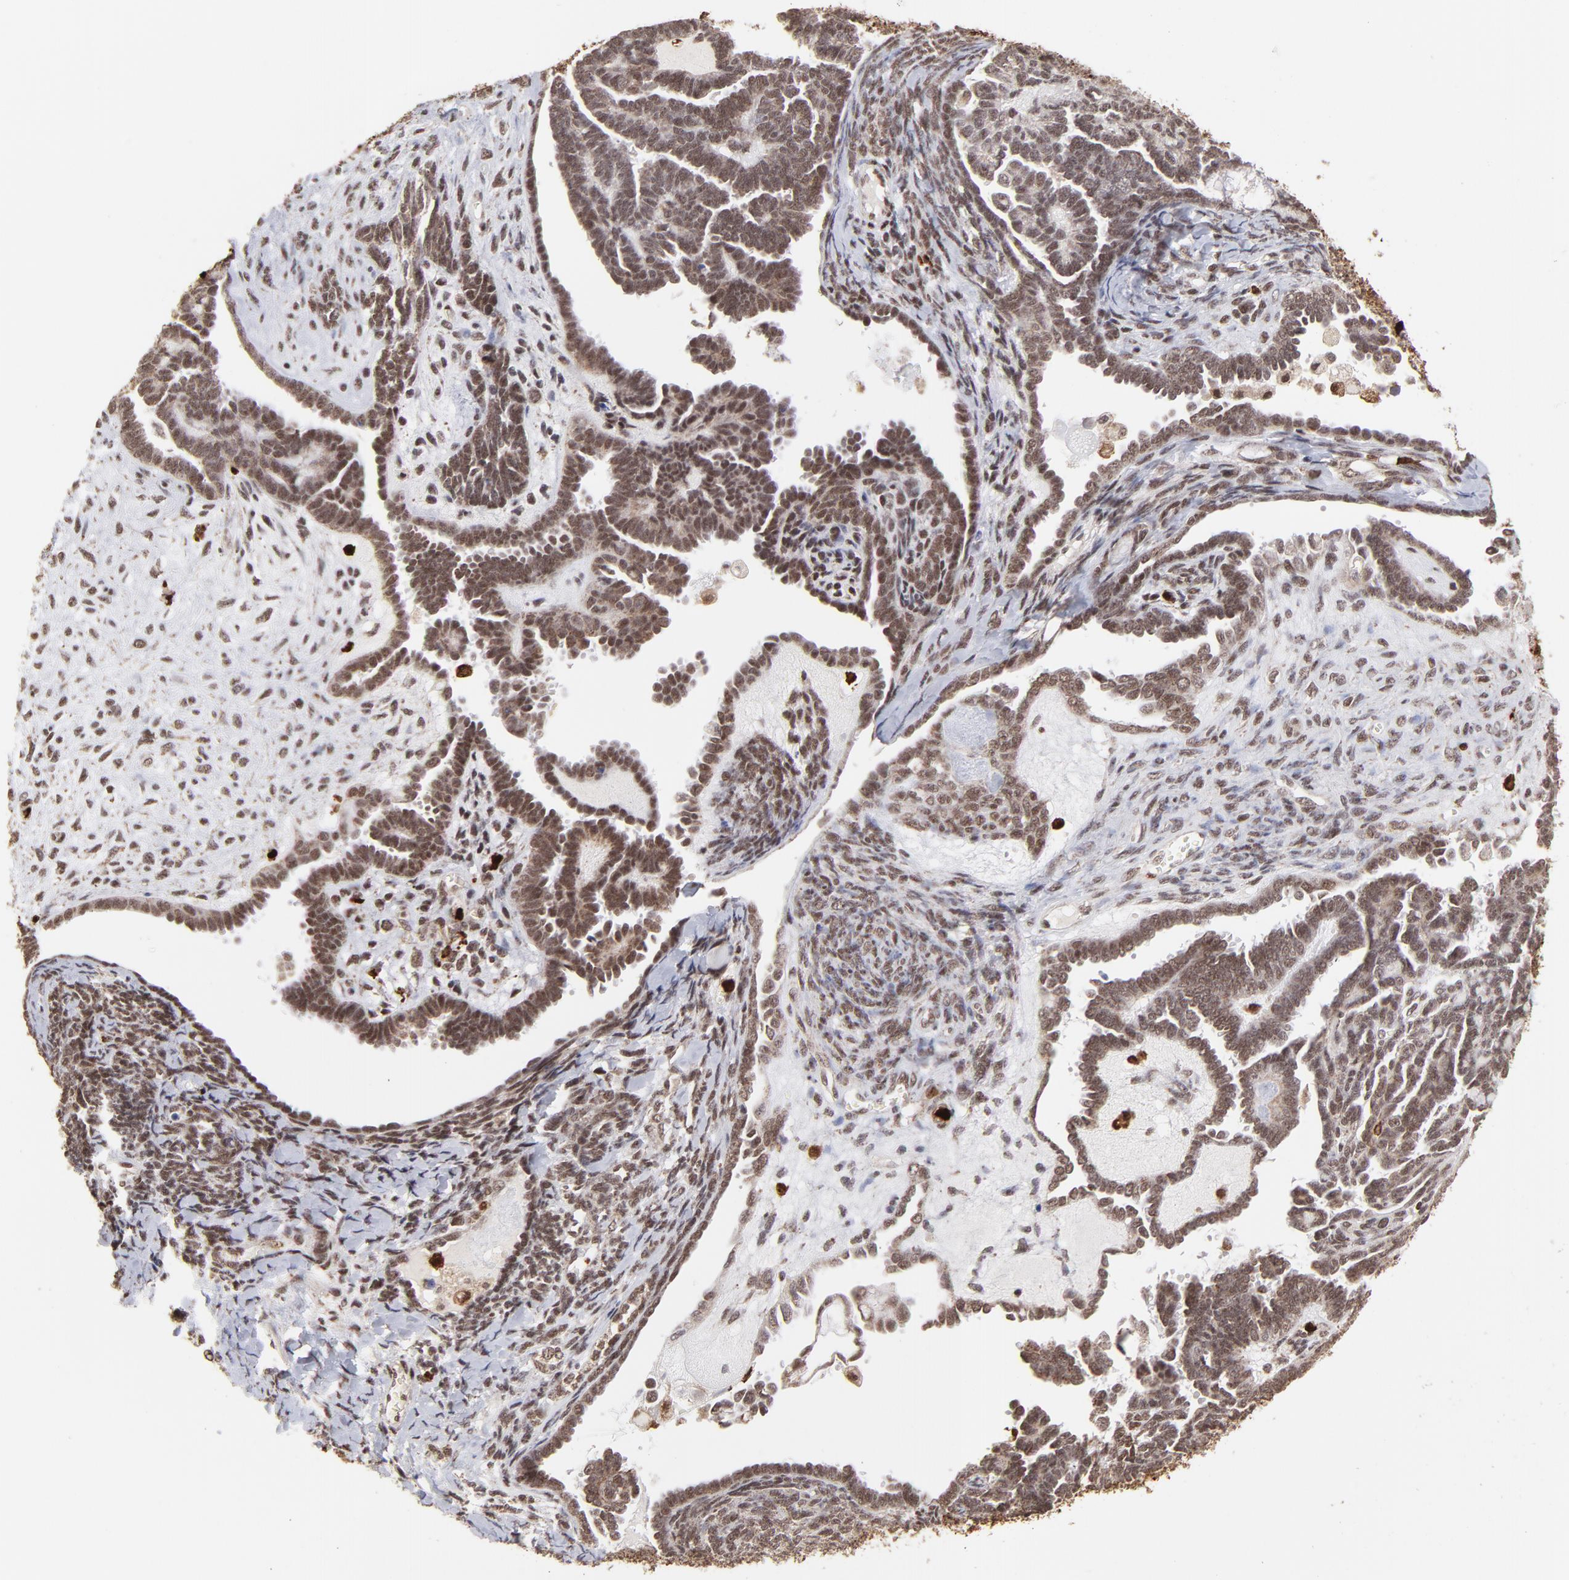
{"staining": {"intensity": "moderate", "quantity": ">75%", "location": "cytoplasmic/membranous,nuclear"}, "tissue": "endometrial cancer", "cell_type": "Tumor cells", "image_type": "cancer", "snomed": [{"axis": "morphology", "description": "Neoplasm, malignant, NOS"}, {"axis": "topography", "description": "Endometrium"}], "caption": "Brown immunohistochemical staining in human endometrial malignant neoplasm reveals moderate cytoplasmic/membranous and nuclear positivity in approximately >75% of tumor cells.", "gene": "ZFX", "patient": {"sex": "female", "age": 74}}